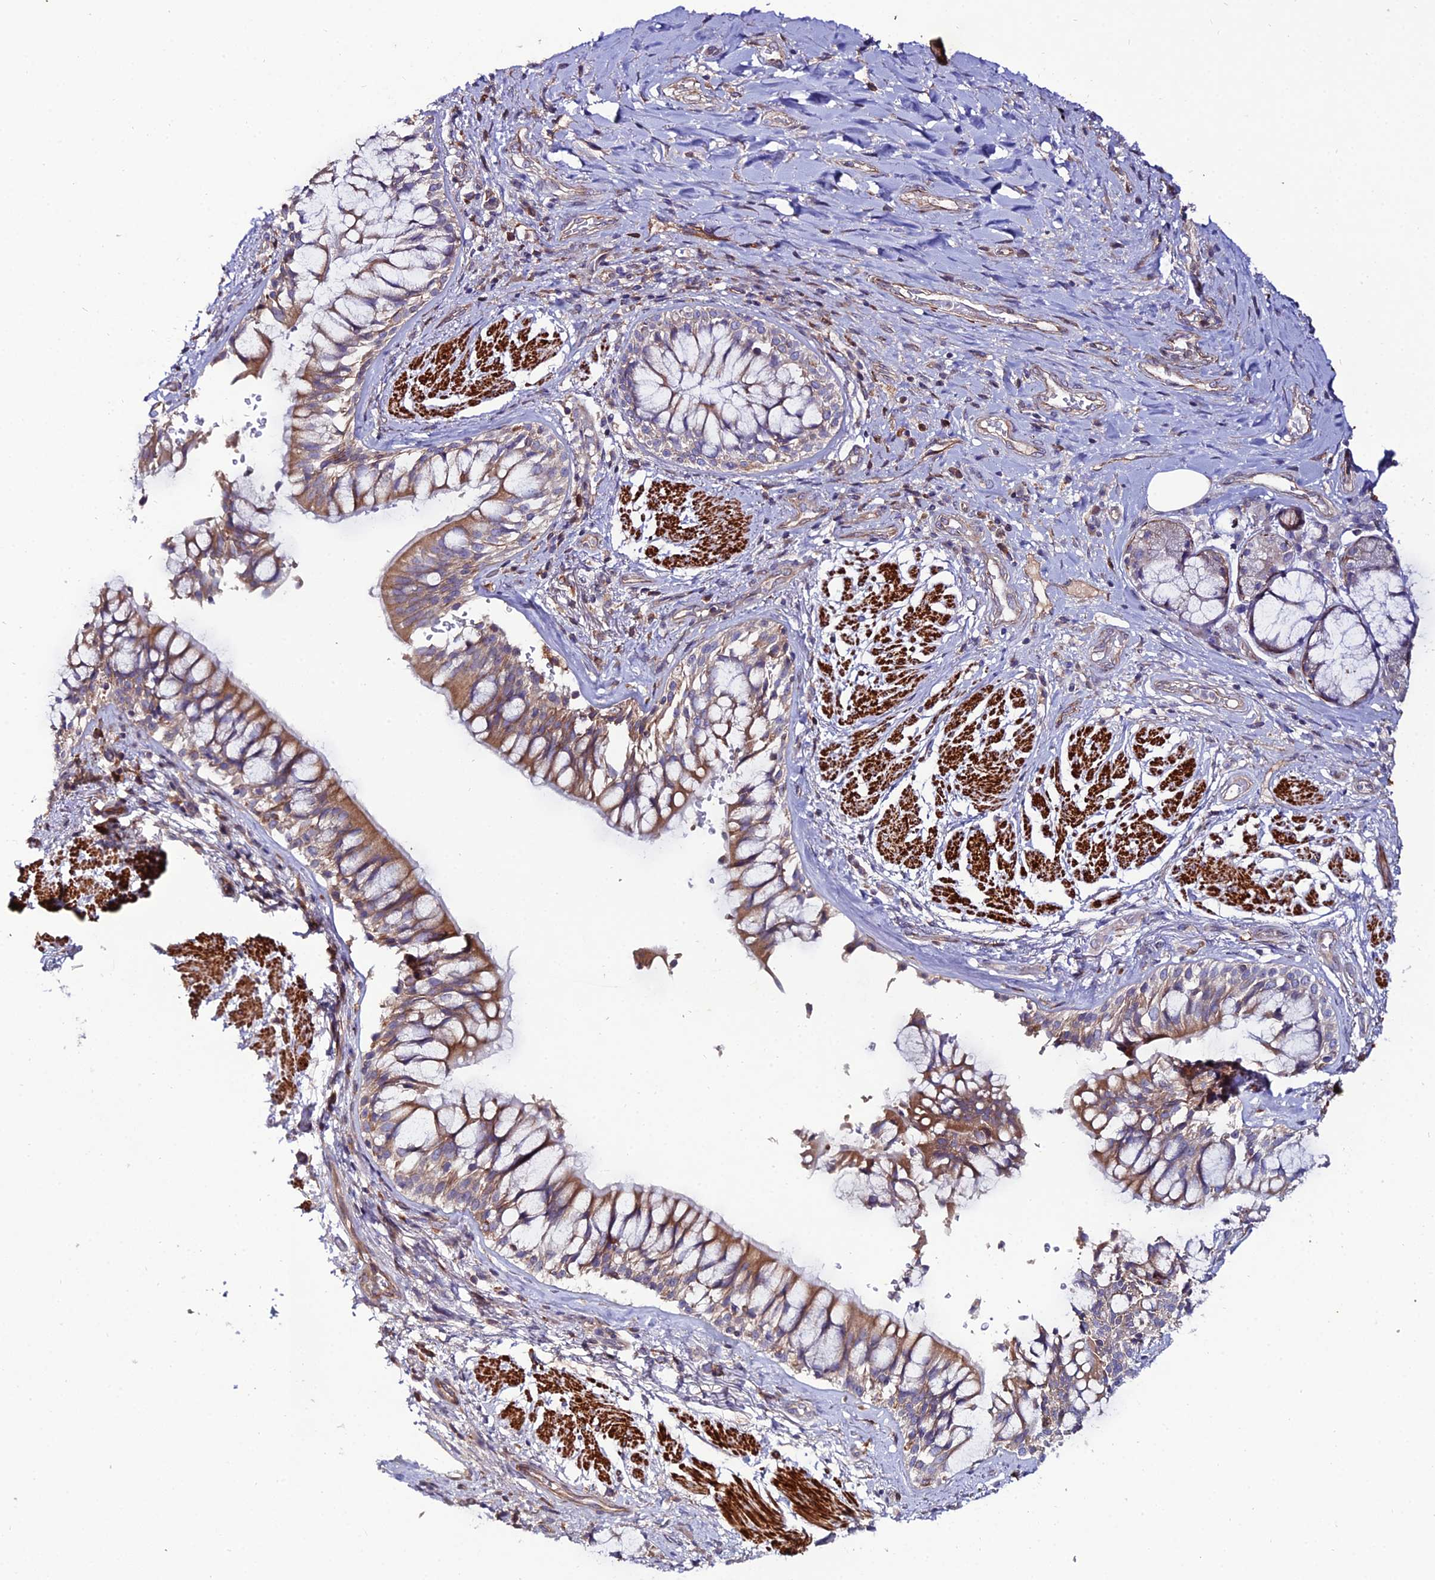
{"staining": {"intensity": "negative", "quantity": "none", "location": "none"}, "tissue": "soft tissue", "cell_type": "Fibroblasts", "image_type": "normal", "snomed": [{"axis": "morphology", "description": "Normal tissue, NOS"}, {"axis": "morphology", "description": "Squamous cell carcinoma, NOS"}, {"axis": "topography", "description": "Bronchus"}, {"axis": "topography", "description": "Lung"}], "caption": "Immunohistochemistry (IHC) of unremarkable human soft tissue exhibits no positivity in fibroblasts. Brightfield microscopy of immunohistochemistry (IHC) stained with DAB (3,3'-diaminobenzidine) (brown) and hematoxylin (blue), captured at high magnification.", "gene": "ARL6IP1", "patient": {"sex": "male", "age": 64}}